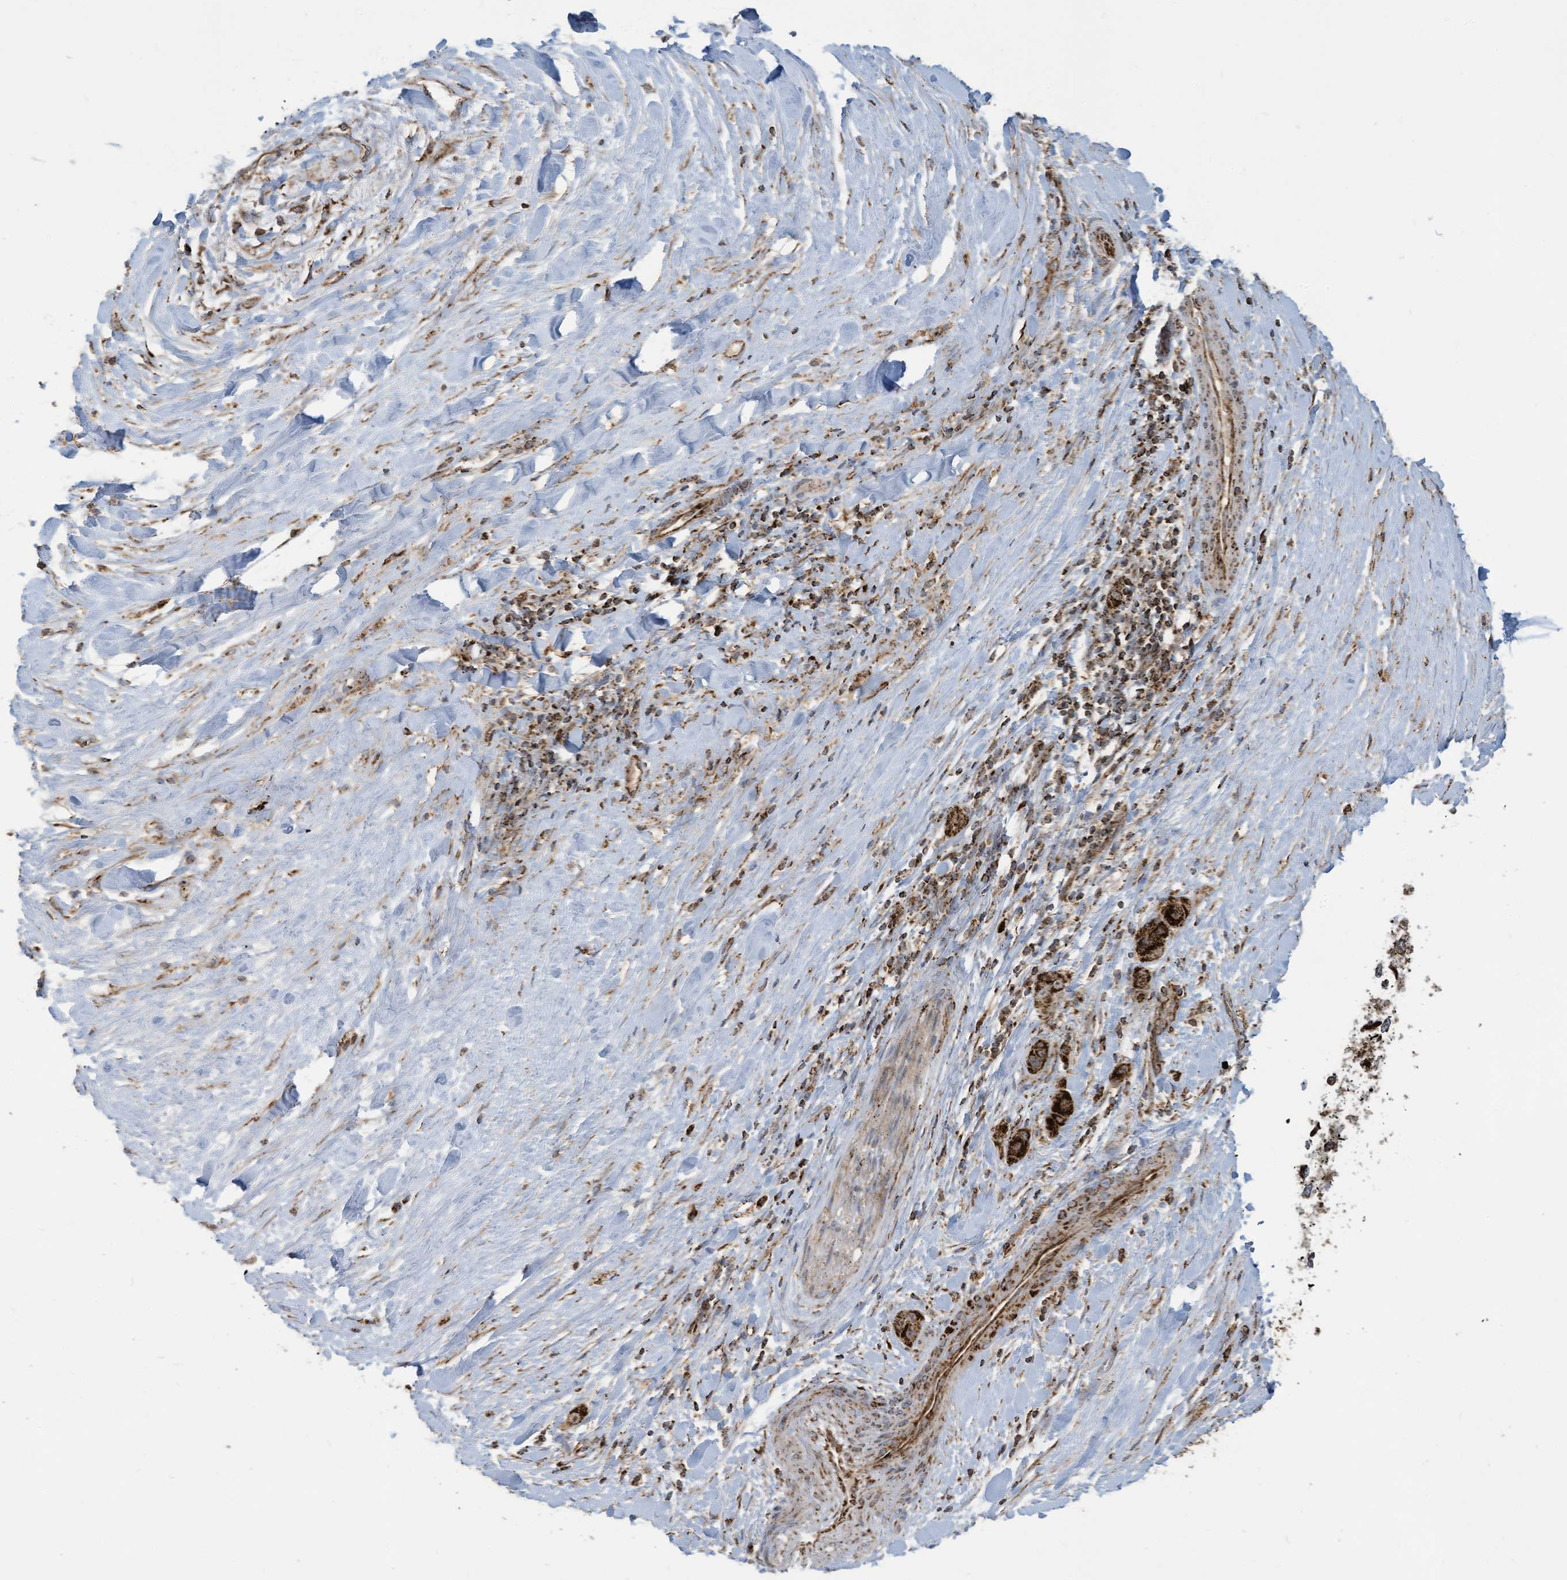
{"staining": {"intensity": "strong", "quantity": ">75%", "location": "cytoplasmic/membranous"}, "tissue": "liver cancer", "cell_type": "Tumor cells", "image_type": "cancer", "snomed": [{"axis": "morphology", "description": "Cholangiocarcinoma"}, {"axis": "topography", "description": "Liver"}], "caption": "A photomicrograph of human liver cancer stained for a protein demonstrates strong cytoplasmic/membranous brown staining in tumor cells.", "gene": "COX10", "patient": {"sex": "female", "age": 52}}